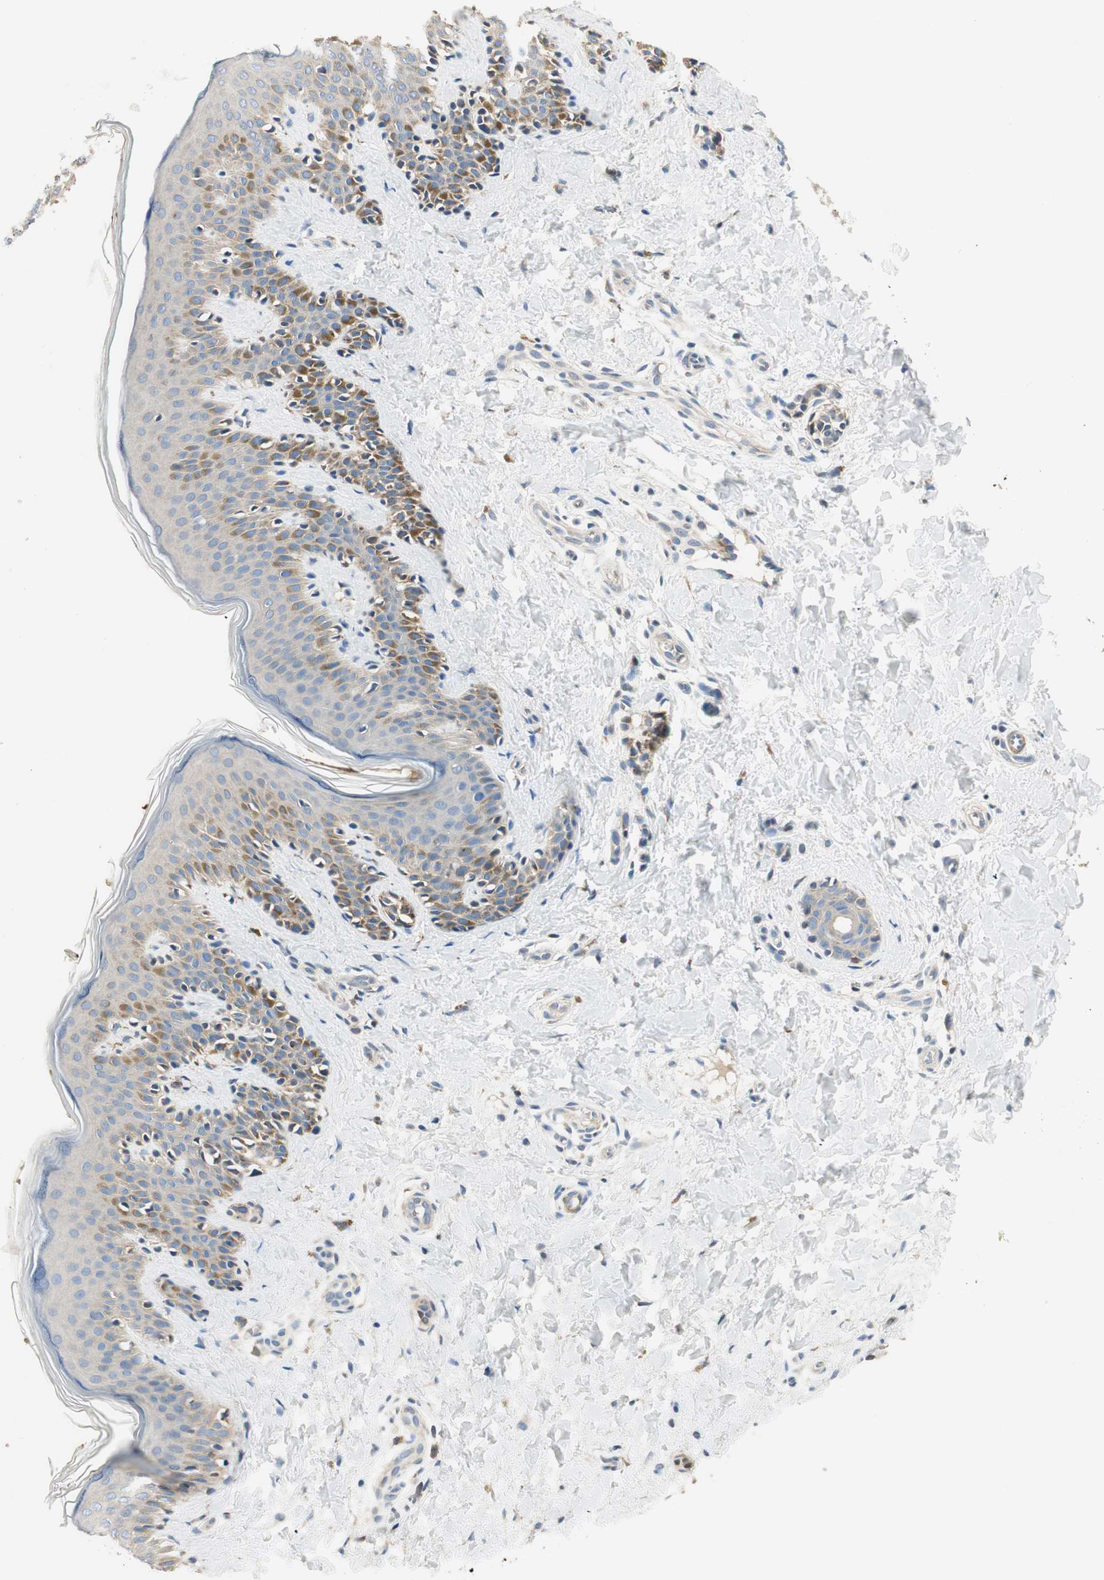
{"staining": {"intensity": "weak", "quantity": "25%-75%", "location": "cytoplasmic/membranous"}, "tissue": "skin", "cell_type": "Fibroblasts", "image_type": "normal", "snomed": [{"axis": "morphology", "description": "Normal tissue, NOS"}, {"axis": "topography", "description": "Skin"}], "caption": "DAB (3,3'-diaminobenzidine) immunohistochemical staining of benign human skin demonstrates weak cytoplasmic/membranous protein staining in approximately 25%-75% of fibroblasts.", "gene": "RORB", "patient": {"sex": "male", "age": 16}}